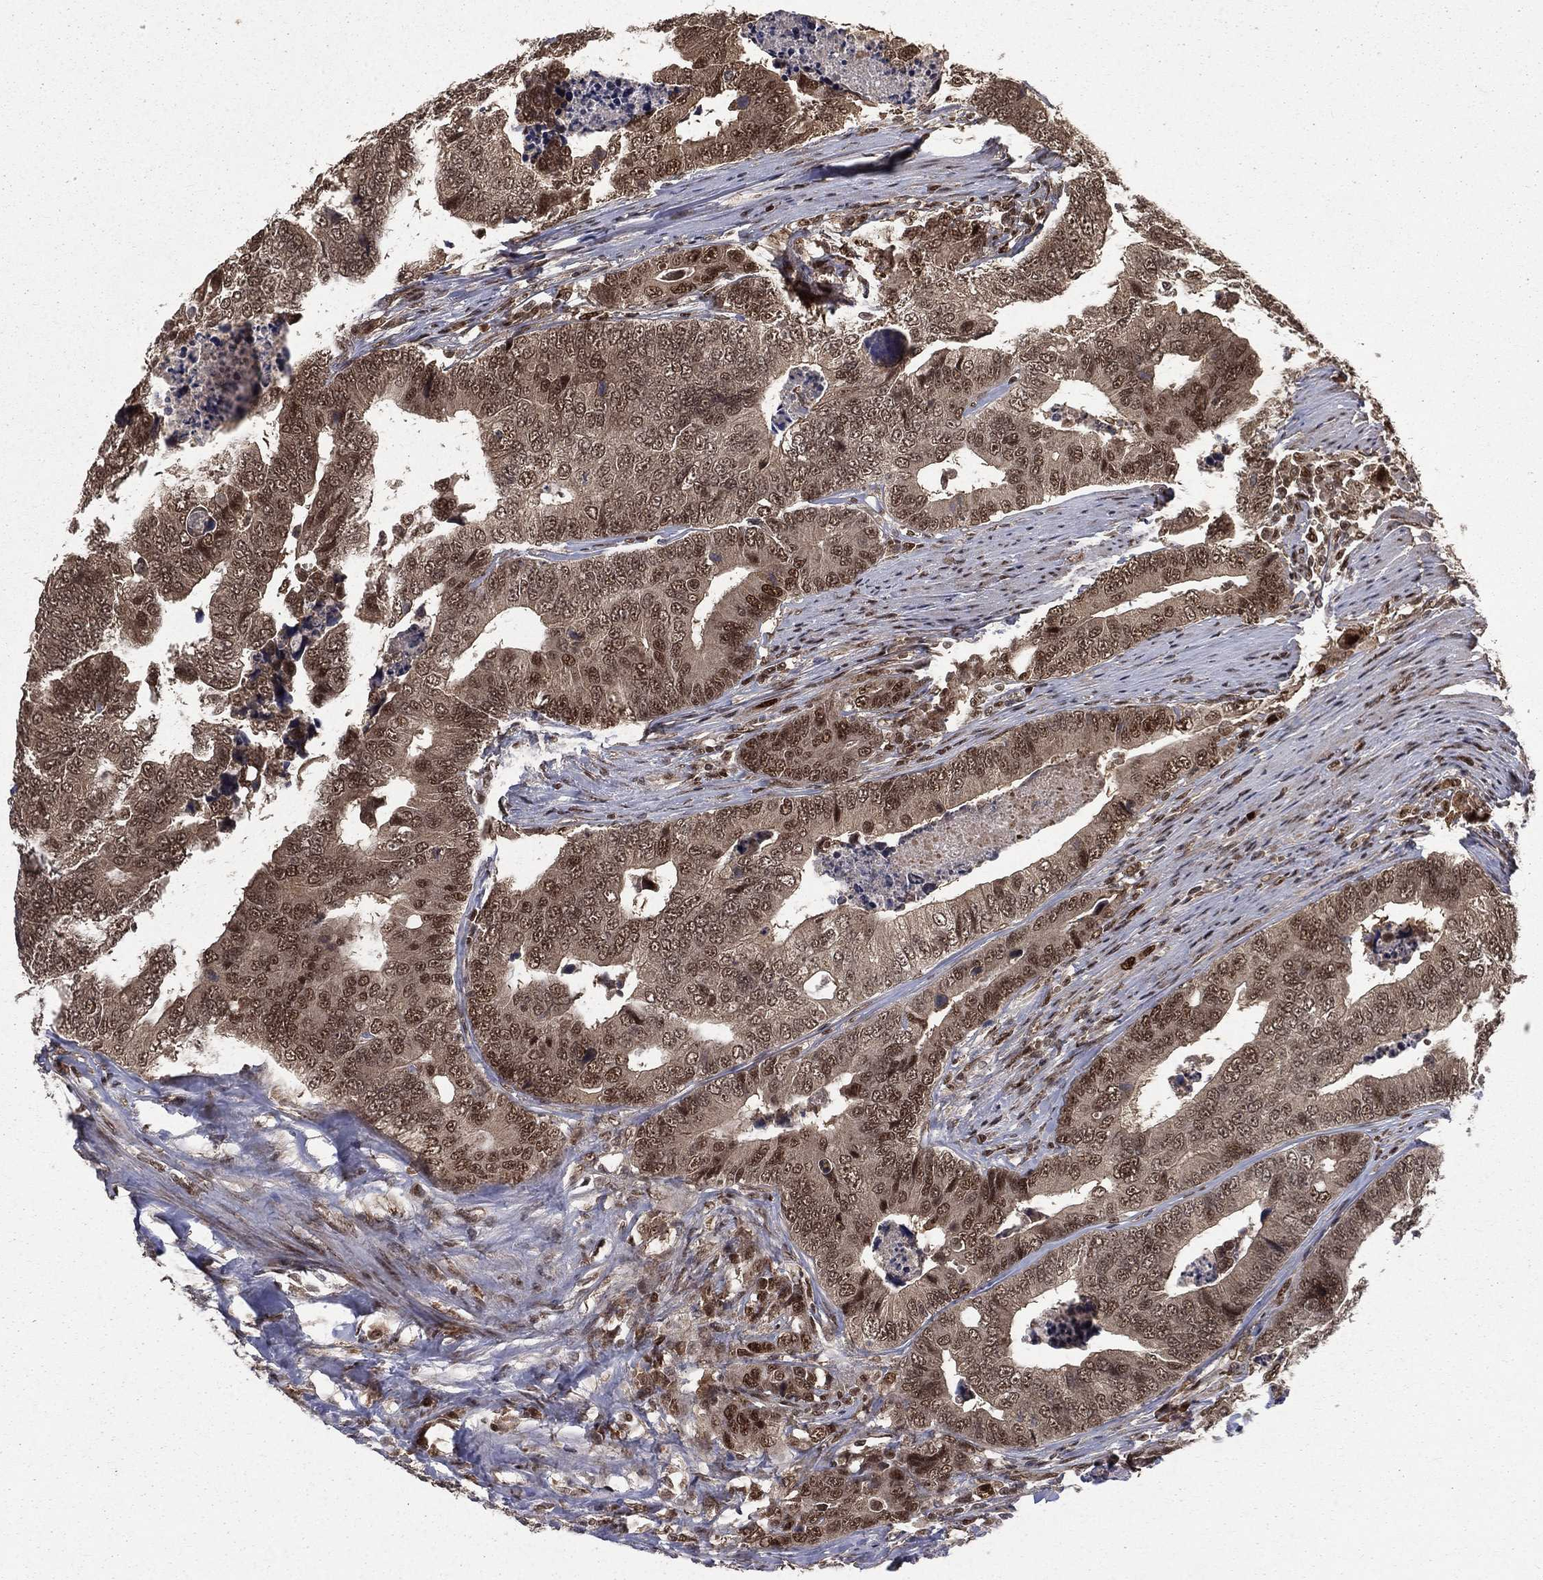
{"staining": {"intensity": "moderate", "quantity": "25%-75%", "location": "nuclear"}, "tissue": "colorectal cancer", "cell_type": "Tumor cells", "image_type": "cancer", "snomed": [{"axis": "morphology", "description": "Adenocarcinoma, NOS"}, {"axis": "topography", "description": "Colon"}], "caption": "Colorectal adenocarcinoma stained for a protein (brown) demonstrates moderate nuclear positive staining in about 25%-75% of tumor cells.", "gene": "JMJD6", "patient": {"sex": "female", "age": 72}}